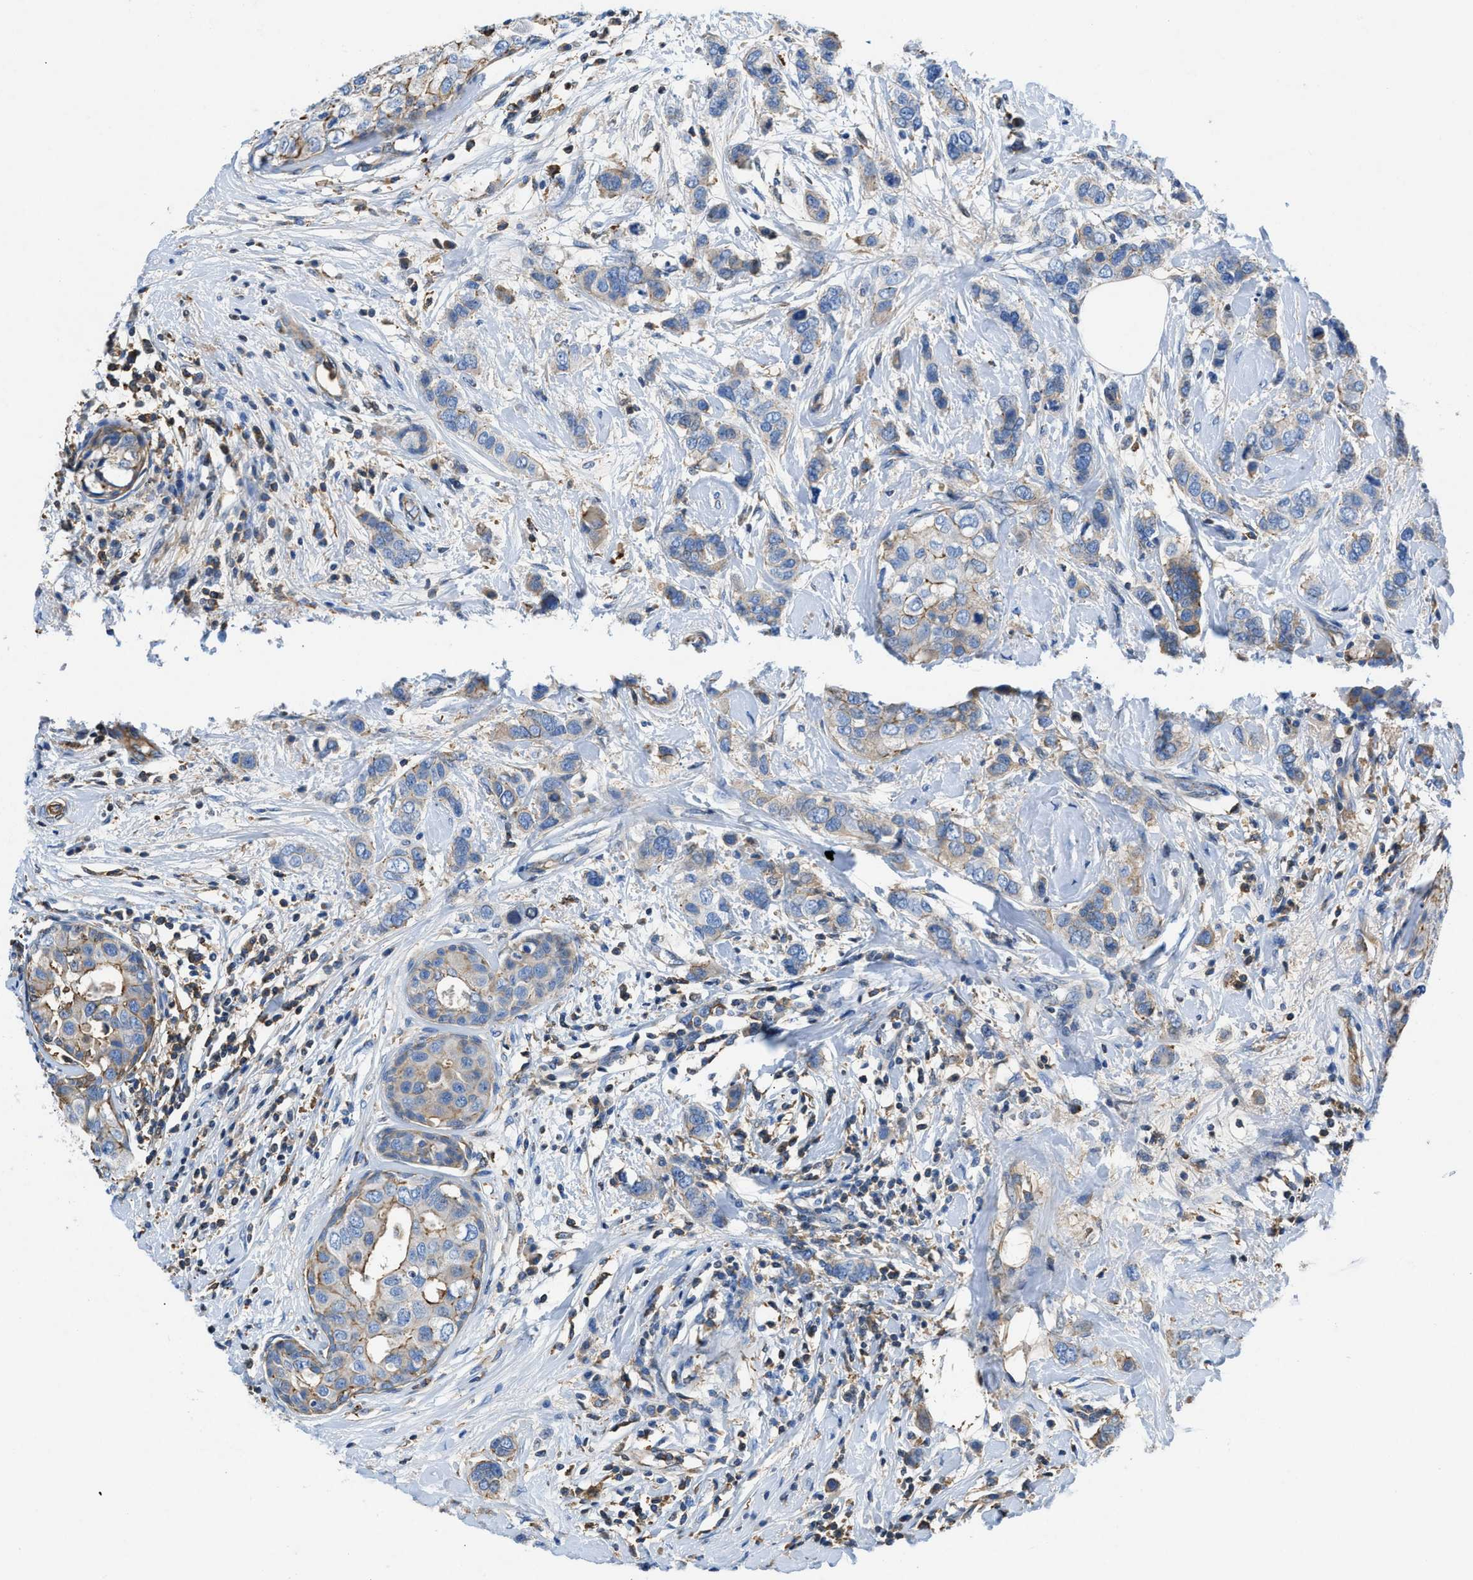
{"staining": {"intensity": "moderate", "quantity": "<25%", "location": "cytoplasmic/membranous"}, "tissue": "breast cancer", "cell_type": "Tumor cells", "image_type": "cancer", "snomed": [{"axis": "morphology", "description": "Duct carcinoma"}, {"axis": "topography", "description": "Breast"}], "caption": "IHC micrograph of infiltrating ductal carcinoma (breast) stained for a protein (brown), which displays low levels of moderate cytoplasmic/membranous staining in about <25% of tumor cells.", "gene": "ATP6V0D1", "patient": {"sex": "female", "age": 50}}